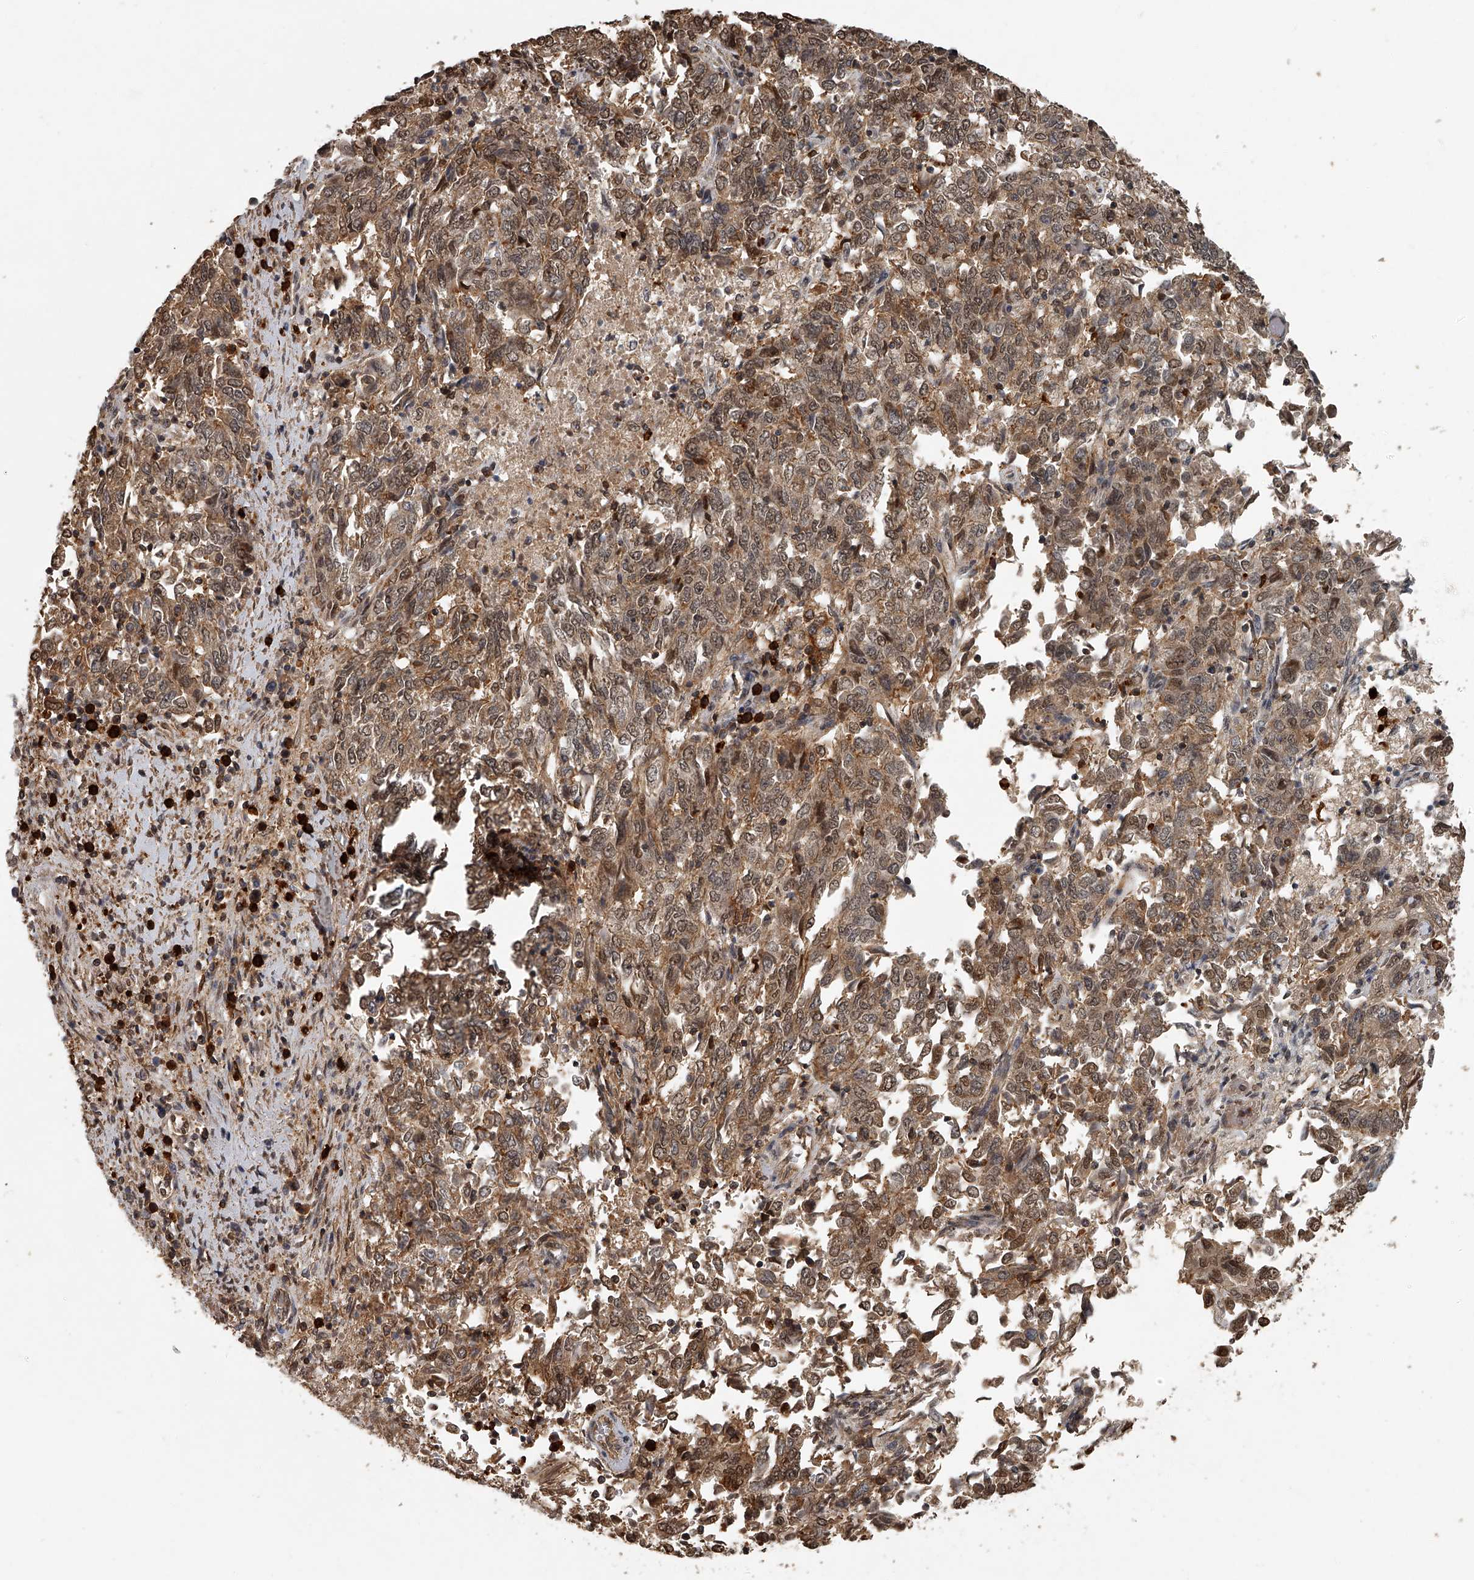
{"staining": {"intensity": "moderate", "quantity": ">75%", "location": "cytoplasmic/membranous,nuclear"}, "tissue": "endometrial cancer", "cell_type": "Tumor cells", "image_type": "cancer", "snomed": [{"axis": "morphology", "description": "Adenocarcinoma, NOS"}, {"axis": "topography", "description": "Endometrium"}], "caption": "Immunohistochemistry staining of endometrial adenocarcinoma, which reveals medium levels of moderate cytoplasmic/membranous and nuclear staining in approximately >75% of tumor cells indicating moderate cytoplasmic/membranous and nuclear protein staining. The staining was performed using DAB (3,3'-diaminobenzidine) (brown) for protein detection and nuclei were counterstained in hematoxylin (blue).", "gene": "PLEKHG1", "patient": {"sex": "female", "age": 80}}